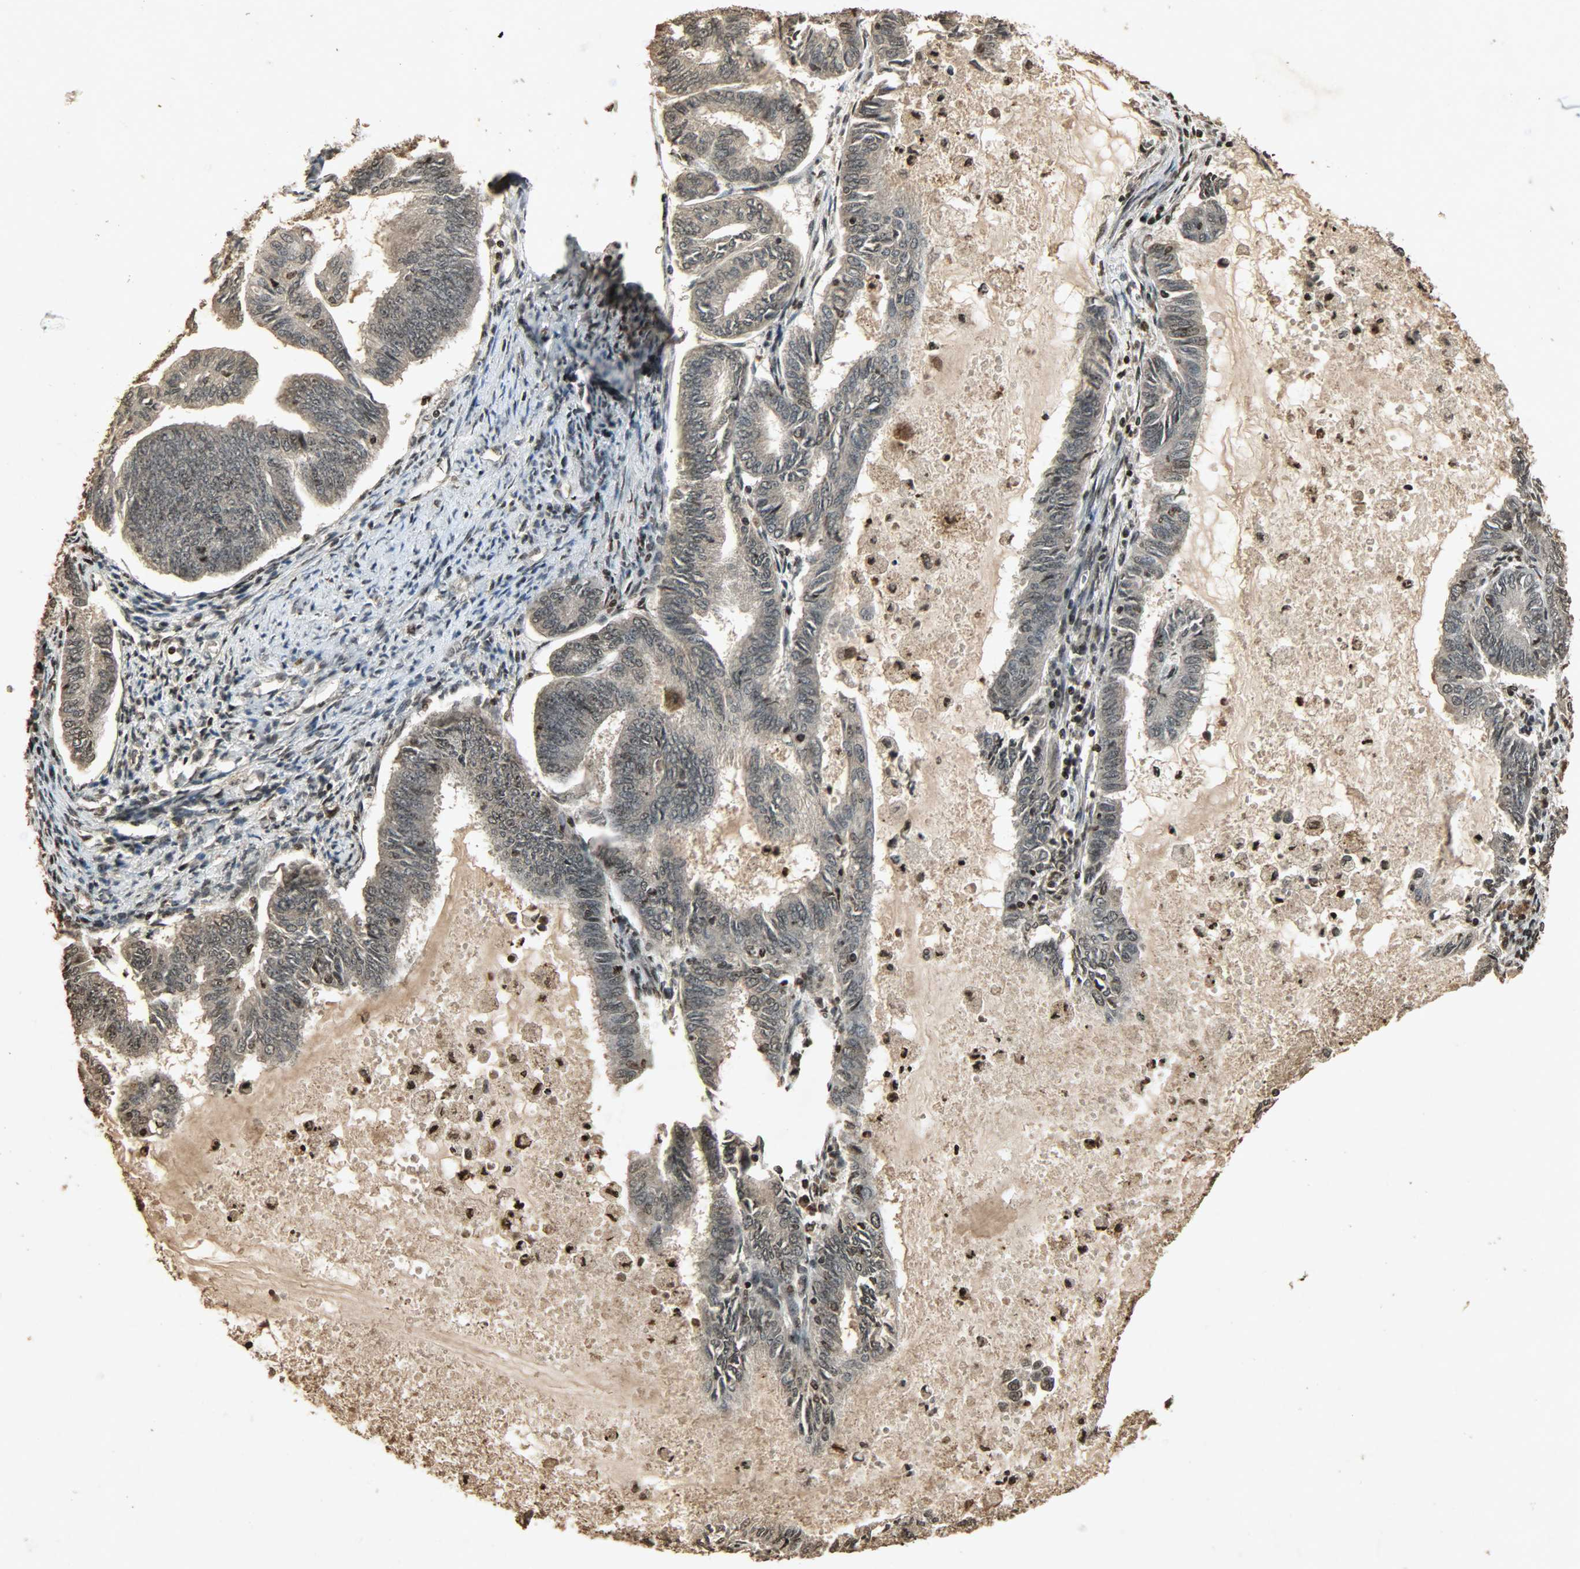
{"staining": {"intensity": "weak", "quantity": ">75%", "location": "cytoplasmic/membranous,nuclear"}, "tissue": "endometrial cancer", "cell_type": "Tumor cells", "image_type": "cancer", "snomed": [{"axis": "morphology", "description": "Adenocarcinoma, NOS"}, {"axis": "topography", "description": "Endometrium"}], "caption": "Human adenocarcinoma (endometrial) stained for a protein (brown) displays weak cytoplasmic/membranous and nuclear positive expression in approximately >75% of tumor cells.", "gene": "PPP3R1", "patient": {"sex": "female", "age": 86}}